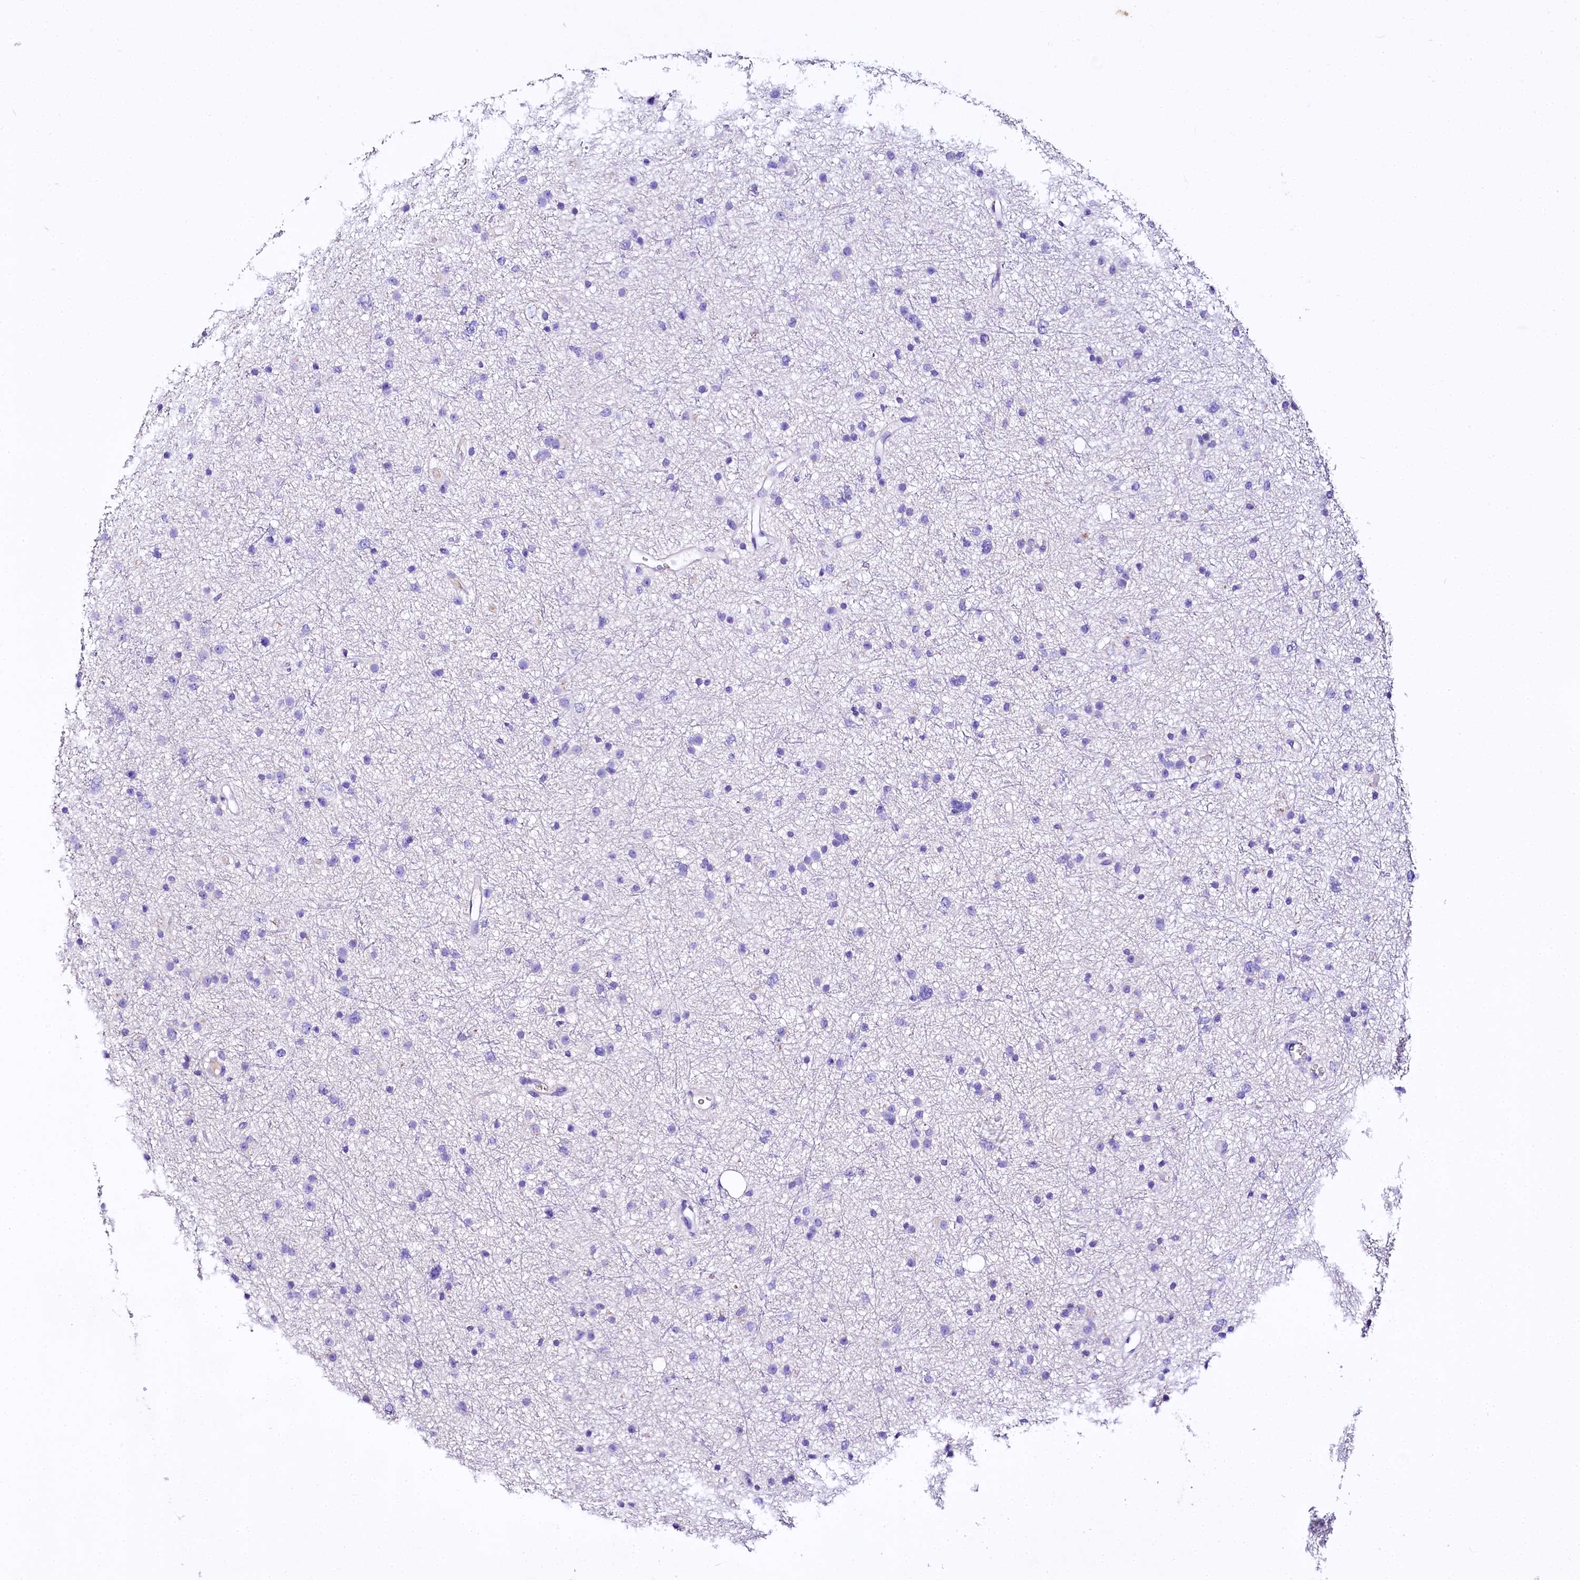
{"staining": {"intensity": "negative", "quantity": "none", "location": "none"}, "tissue": "glioma", "cell_type": "Tumor cells", "image_type": "cancer", "snomed": [{"axis": "morphology", "description": "Glioma, malignant, Low grade"}, {"axis": "topography", "description": "Cerebral cortex"}], "caption": "This is a micrograph of immunohistochemistry (IHC) staining of low-grade glioma (malignant), which shows no positivity in tumor cells.", "gene": "A2ML1", "patient": {"sex": "female", "age": 39}}